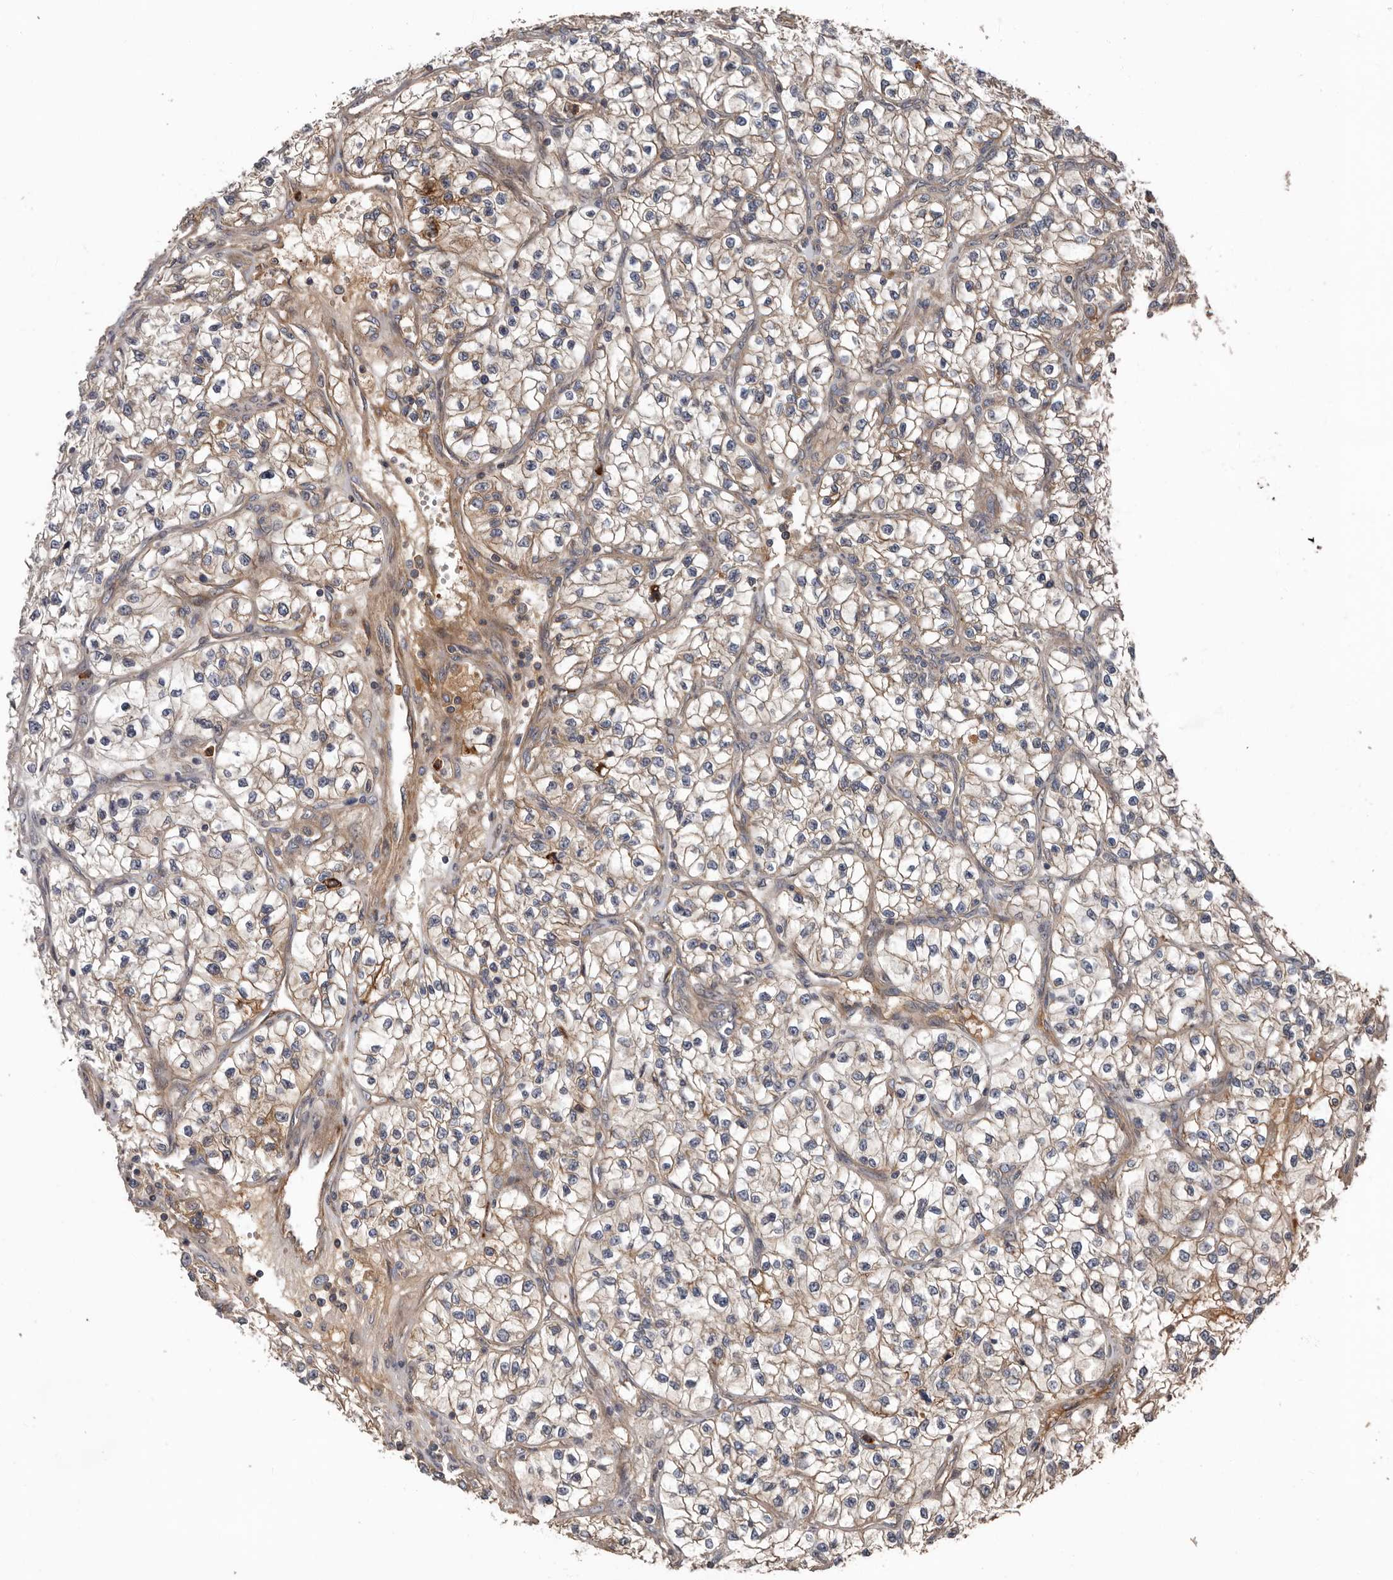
{"staining": {"intensity": "weak", "quantity": "25%-75%", "location": "cytoplasmic/membranous"}, "tissue": "renal cancer", "cell_type": "Tumor cells", "image_type": "cancer", "snomed": [{"axis": "morphology", "description": "Adenocarcinoma, NOS"}, {"axis": "topography", "description": "Kidney"}], "caption": "DAB immunohistochemical staining of human renal adenocarcinoma demonstrates weak cytoplasmic/membranous protein expression in approximately 25%-75% of tumor cells.", "gene": "ARHGEF5", "patient": {"sex": "female", "age": 57}}